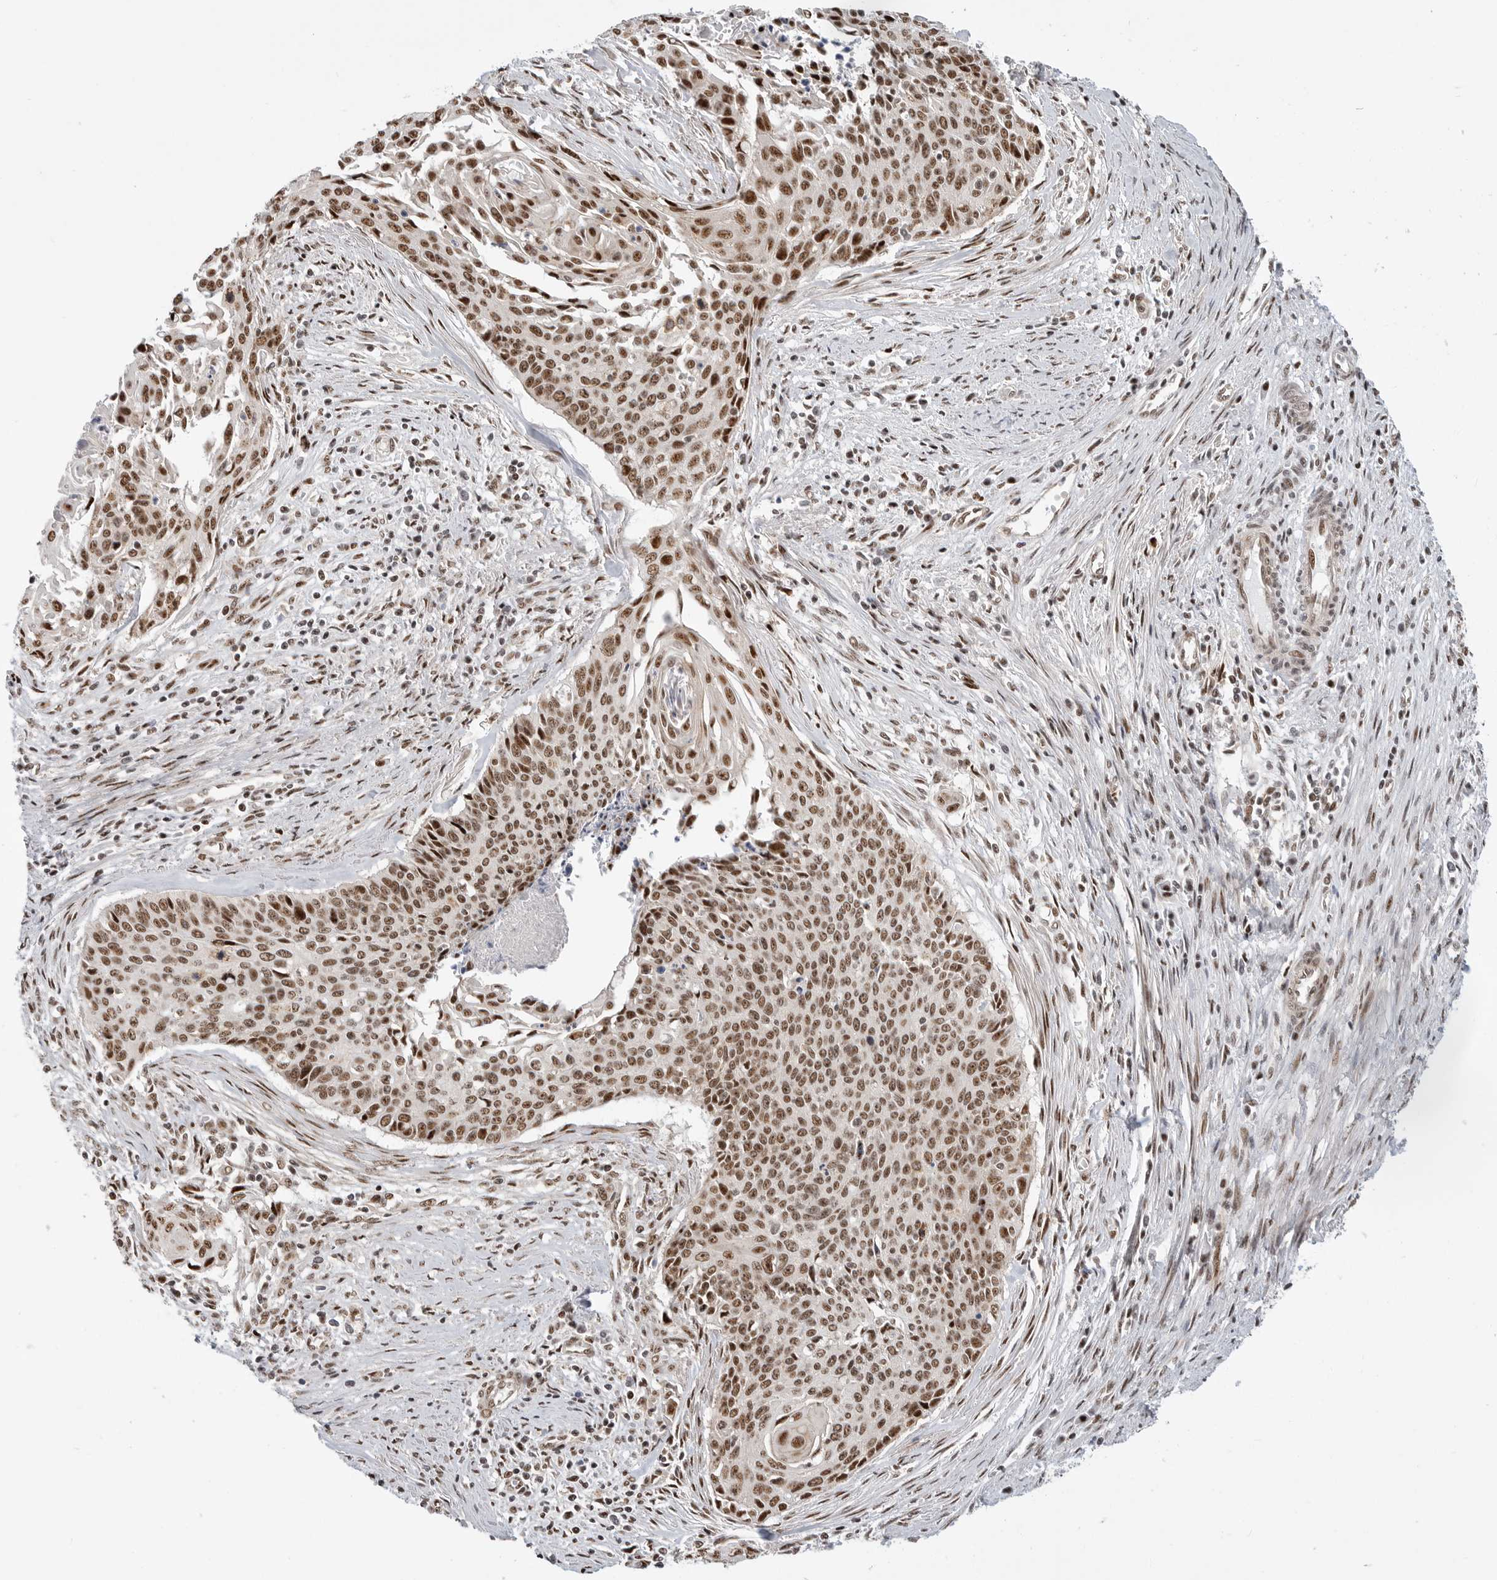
{"staining": {"intensity": "moderate", "quantity": ">75%", "location": "nuclear"}, "tissue": "cervical cancer", "cell_type": "Tumor cells", "image_type": "cancer", "snomed": [{"axis": "morphology", "description": "Squamous cell carcinoma, NOS"}, {"axis": "topography", "description": "Cervix"}], "caption": "Brown immunohistochemical staining in human squamous cell carcinoma (cervical) exhibits moderate nuclear positivity in about >75% of tumor cells.", "gene": "GPATCH2", "patient": {"sex": "female", "age": 55}}